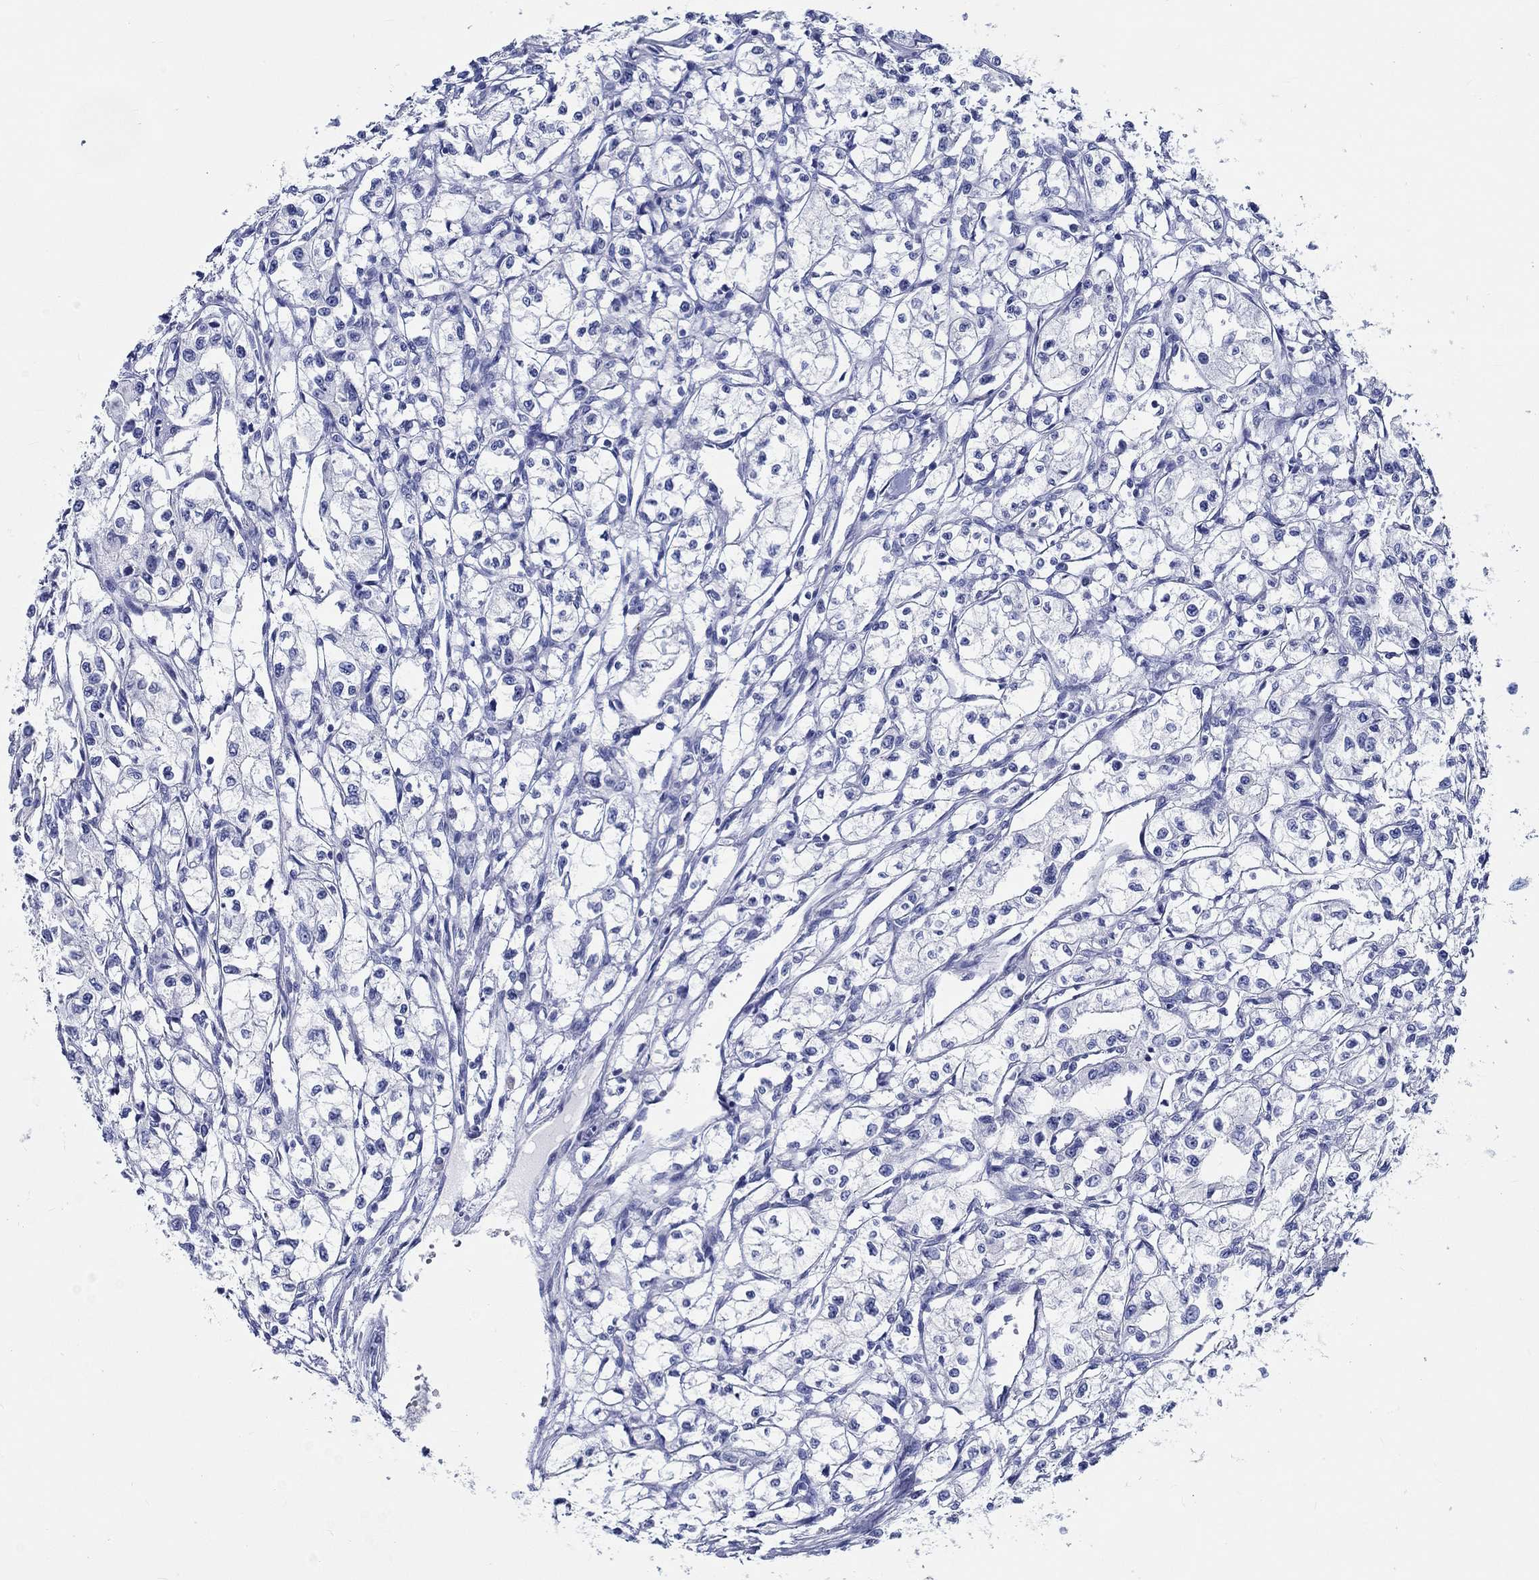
{"staining": {"intensity": "negative", "quantity": "none", "location": "none"}, "tissue": "renal cancer", "cell_type": "Tumor cells", "image_type": "cancer", "snomed": [{"axis": "morphology", "description": "Adenocarcinoma, NOS"}, {"axis": "topography", "description": "Kidney"}], "caption": "Immunohistochemistry of renal cancer (adenocarcinoma) displays no positivity in tumor cells.", "gene": "RD3L", "patient": {"sex": "male", "age": 56}}